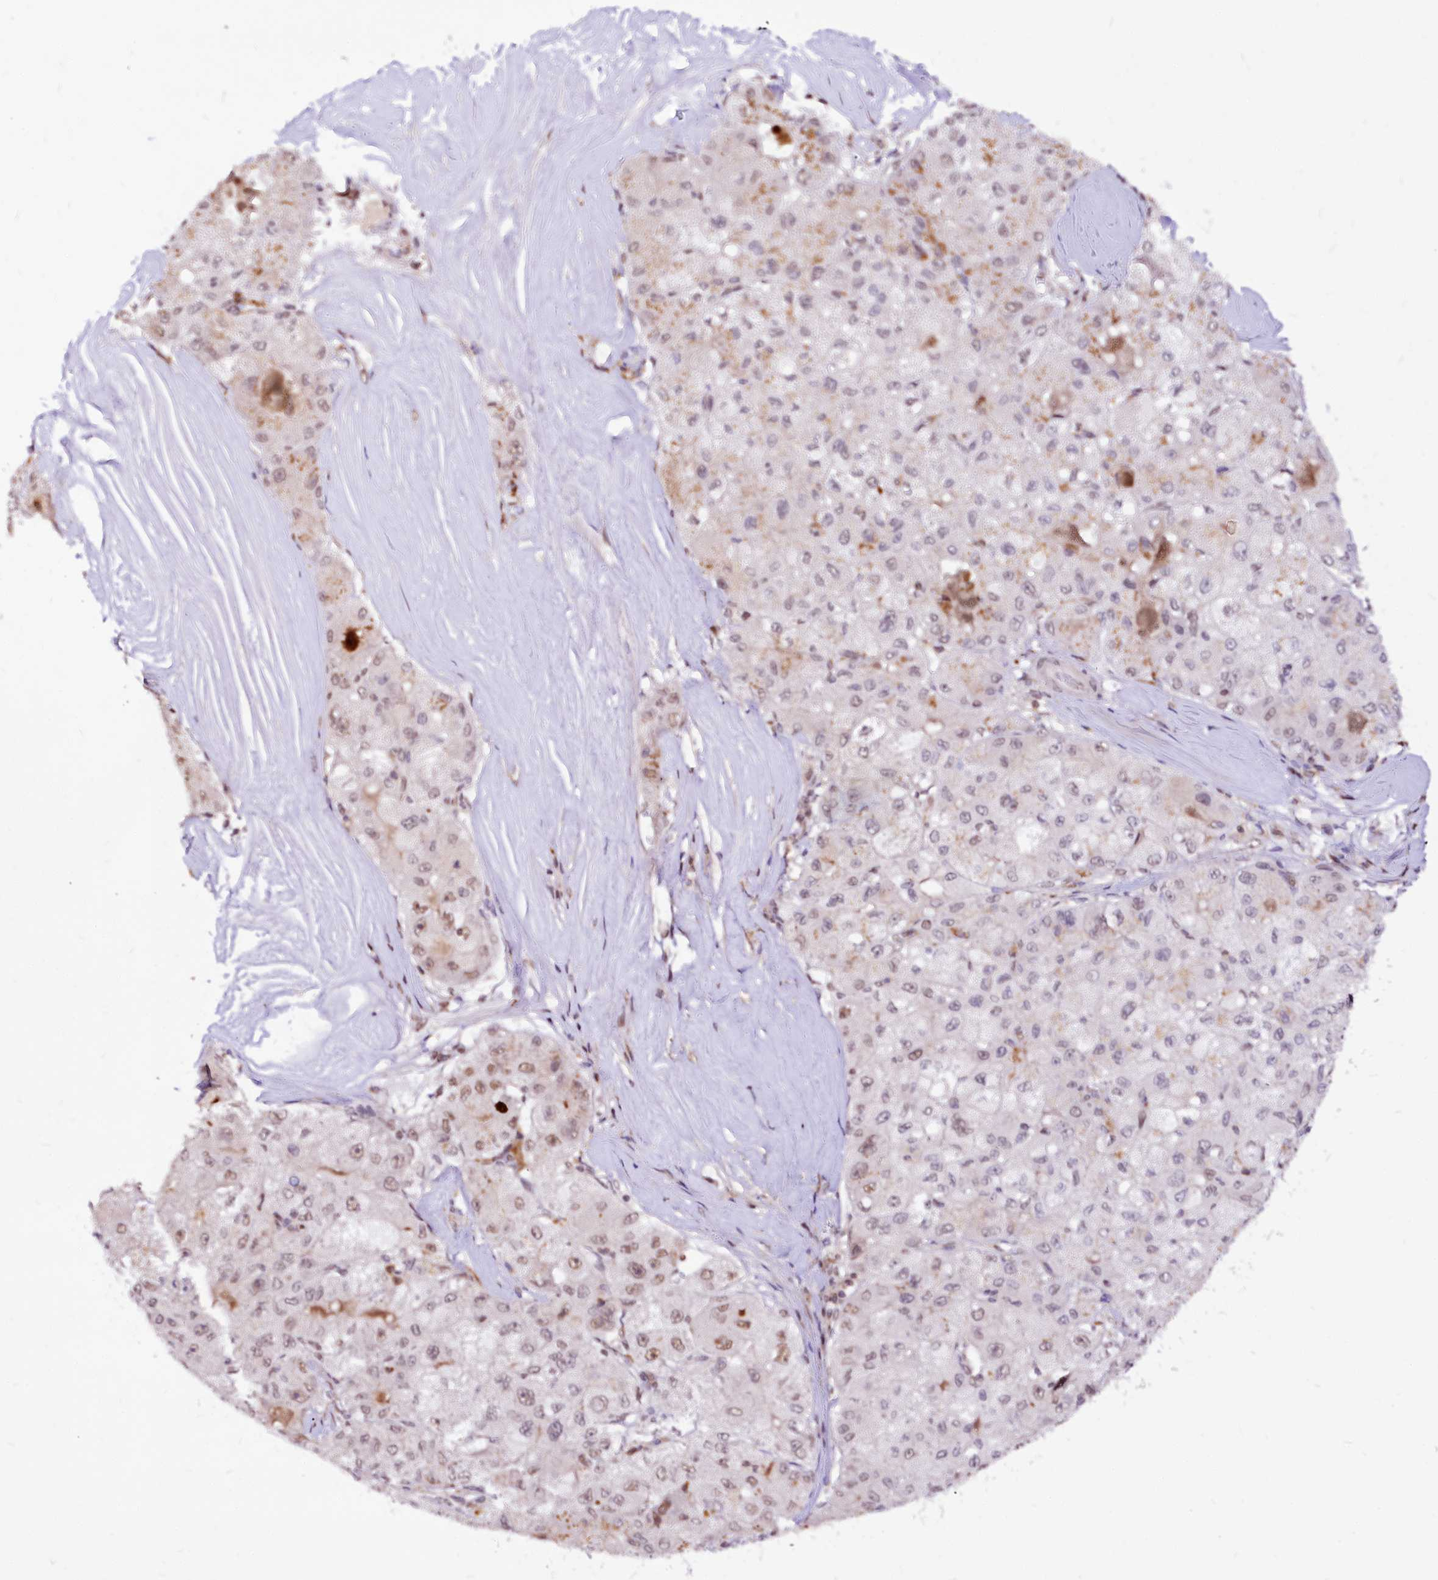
{"staining": {"intensity": "weak", "quantity": "25%-75%", "location": "nuclear"}, "tissue": "liver cancer", "cell_type": "Tumor cells", "image_type": "cancer", "snomed": [{"axis": "morphology", "description": "Carcinoma, Hepatocellular, NOS"}, {"axis": "topography", "description": "Liver"}], "caption": "Protein staining displays weak nuclear expression in approximately 25%-75% of tumor cells in hepatocellular carcinoma (liver). The staining was performed using DAB (3,3'-diaminobenzidine), with brown indicating positive protein expression. Nuclei are stained blue with hematoxylin.", "gene": "POLA2", "patient": {"sex": "male", "age": 80}}